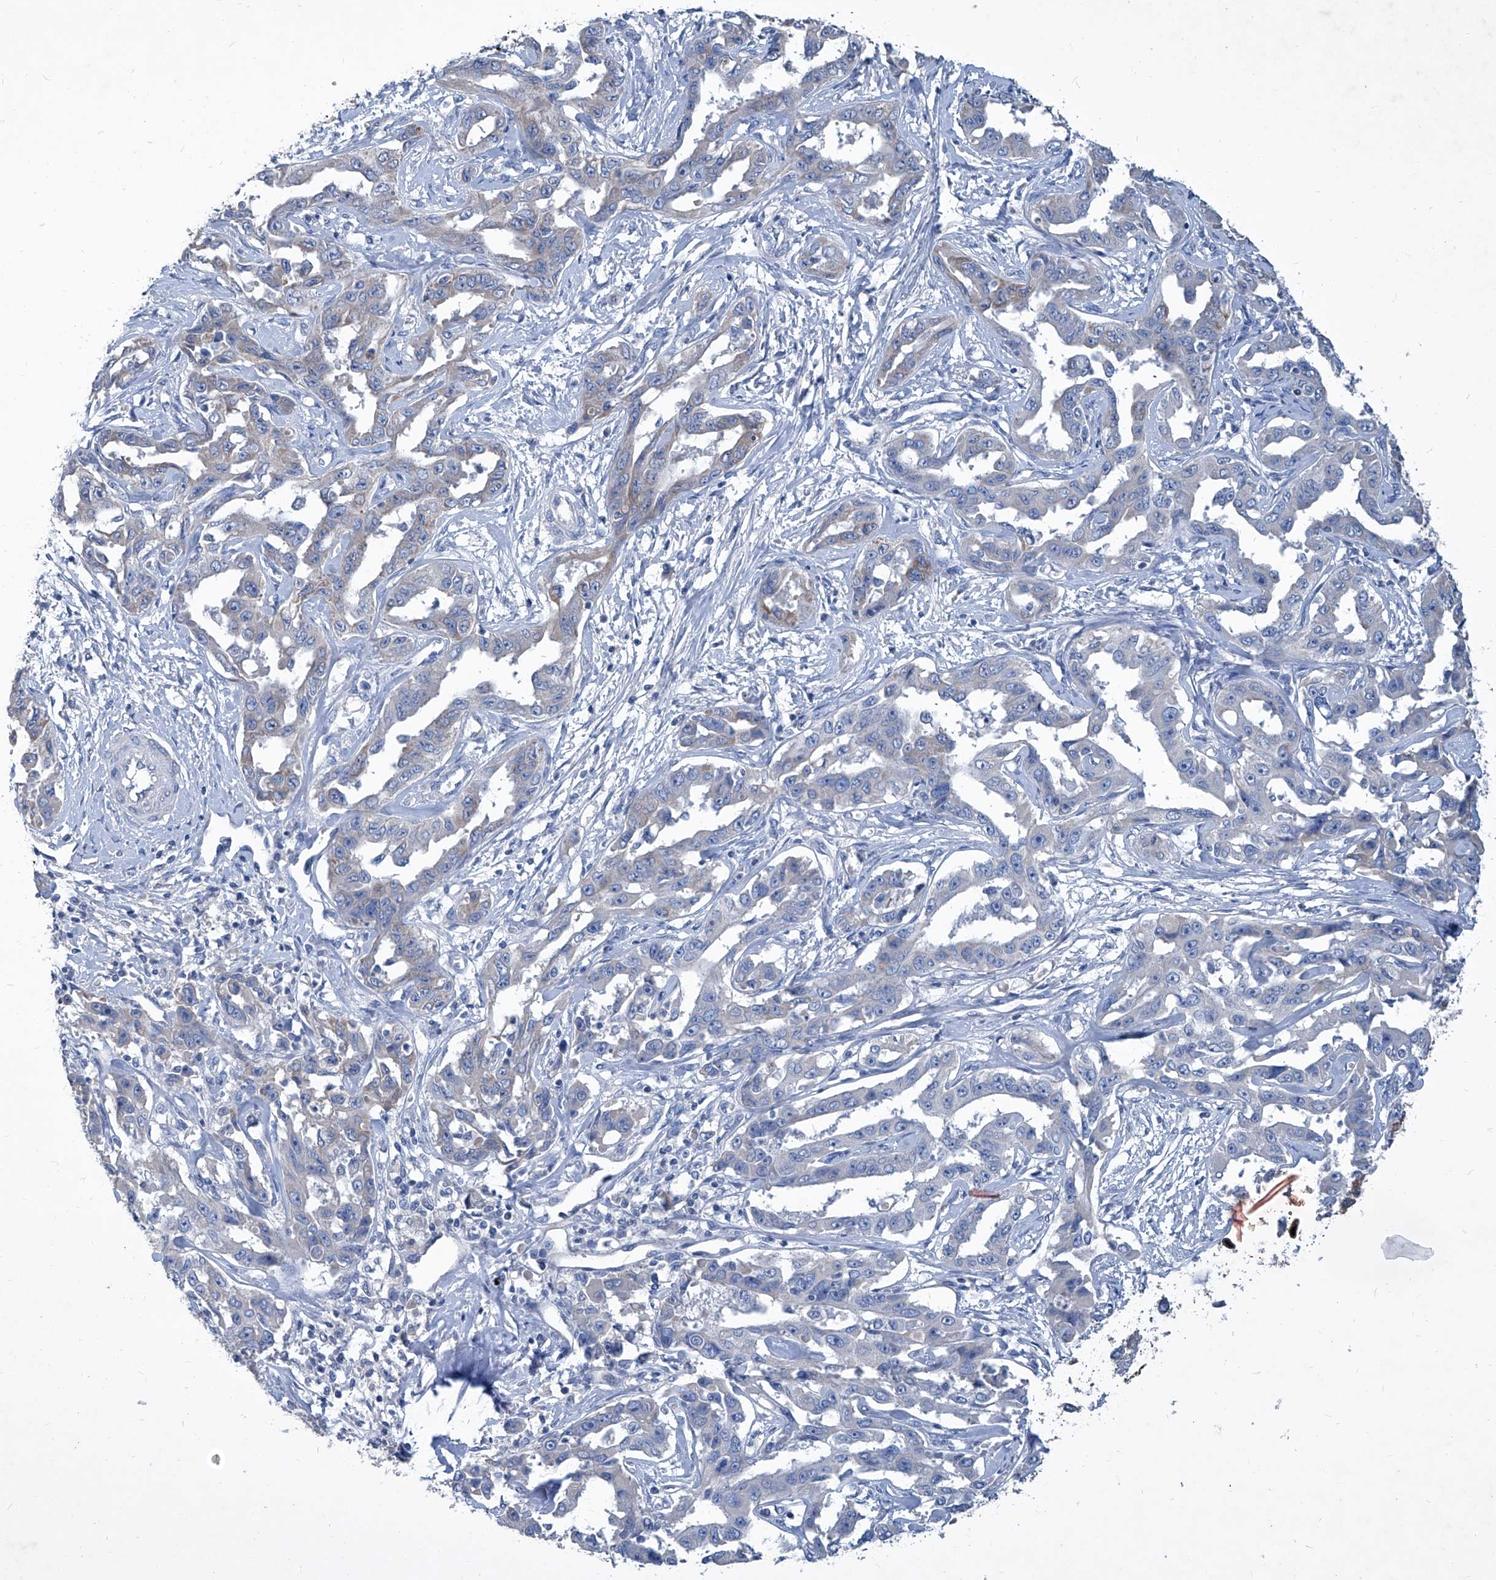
{"staining": {"intensity": "weak", "quantity": "<25%", "location": "cytoplasmic/membranous"}, "tissue": "liver cancer", "cell_type": "Tumor cells", "image_type": "cancer", "snomed": [{"axis": "morphology", "description": "Cholangiocarcinoma"}, {"axis": "topography", "description": "Liver"}], "caption": "This is an IHC histopathology image of human cholangiocarcinoma (liver). There is no positivity in tumor cells.", "gene": "MTARC1", "patient": {"sex": "male", "age": 59}}